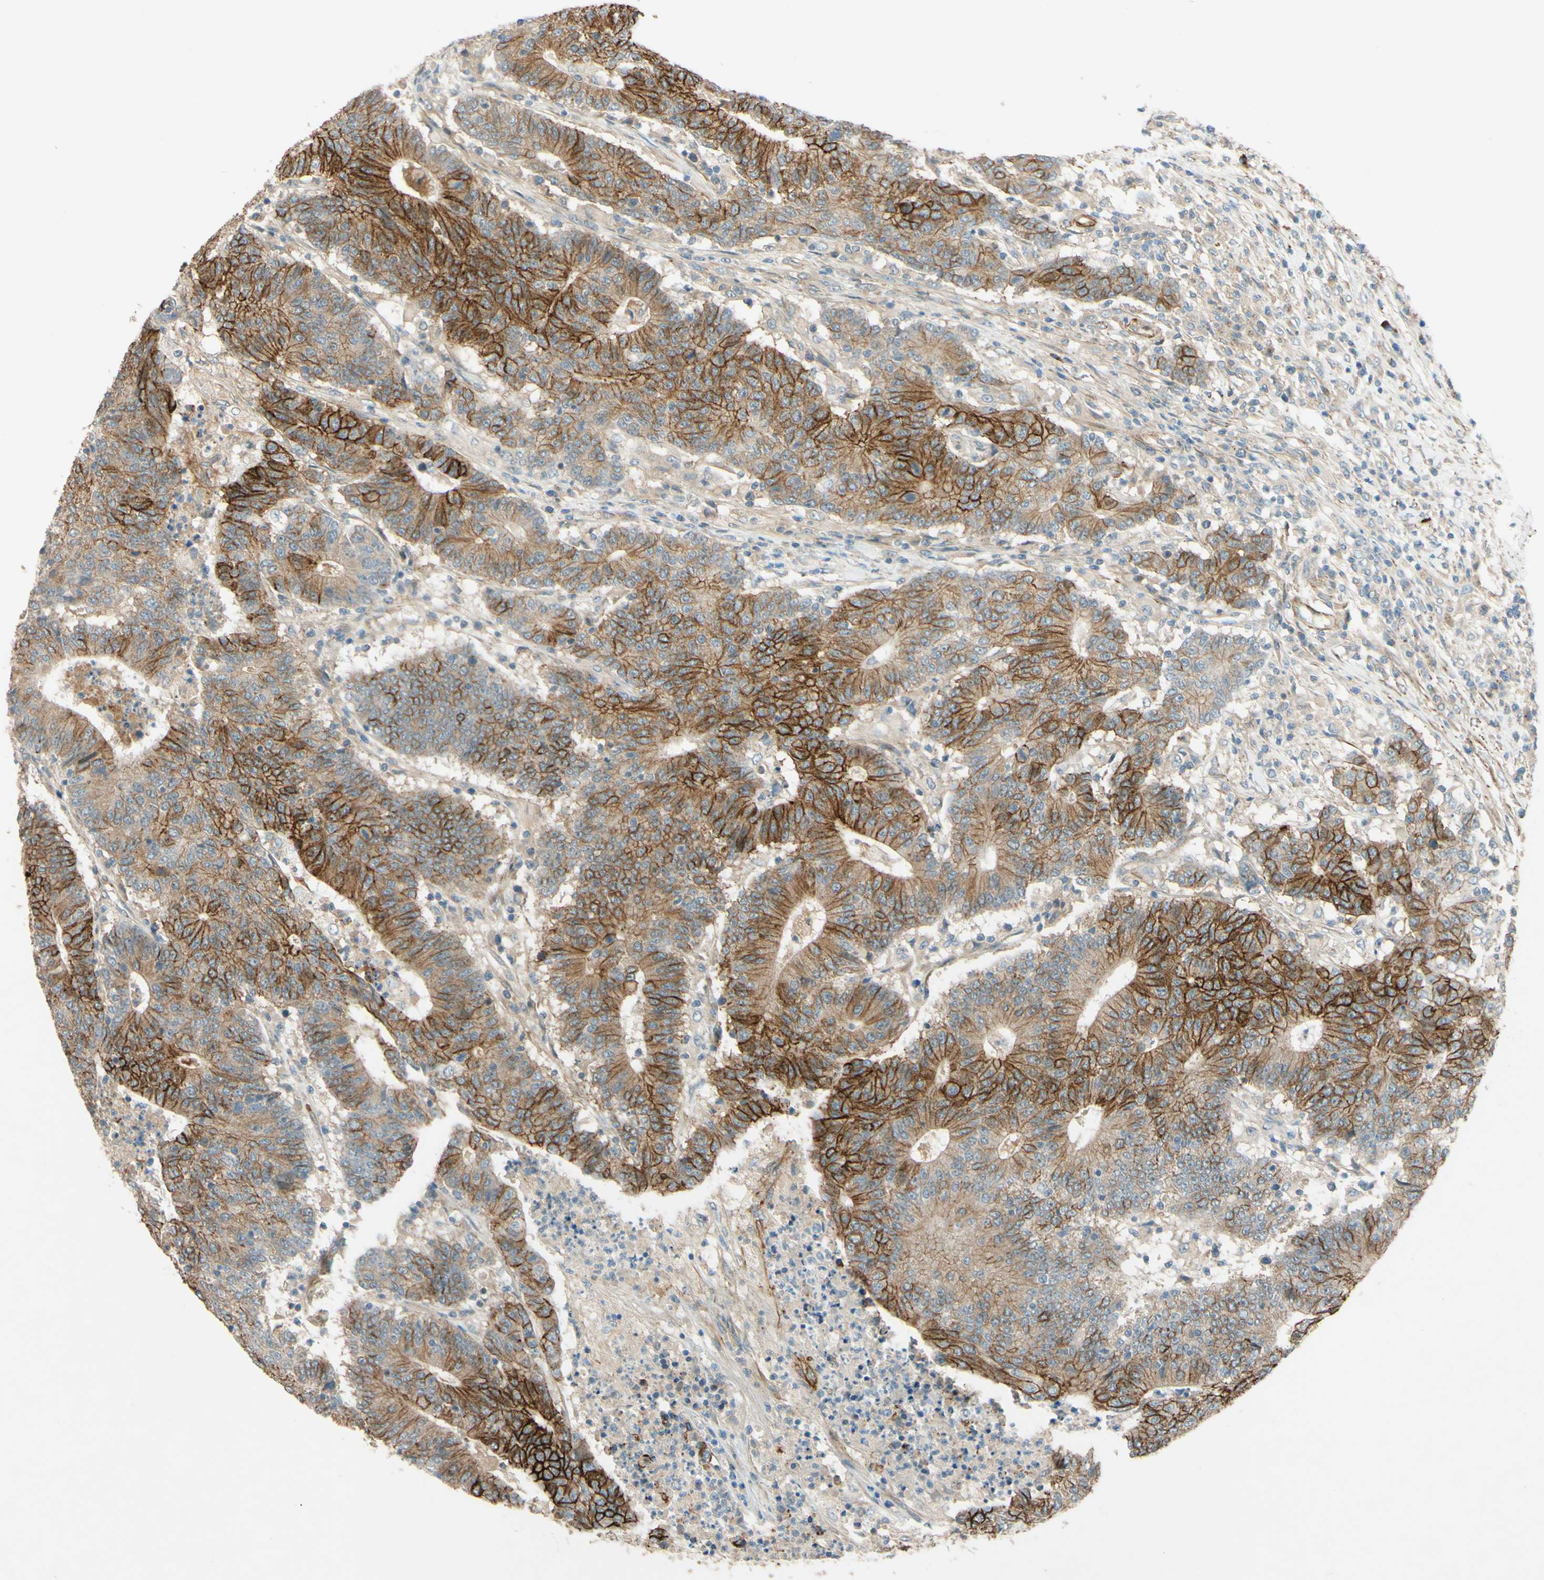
{"staining": {"intensity": "moderate", "quantity": ">75%", "location": "cytoplasmic/membranous"}, "tissue": "colorectal cancer", "cell_type": "Tumor cells", "image_type": "cancer", "snomed": [{"axis": "morphology", "description": "Normal tissue, NOS"}, {"axis": "morphology", "description": "Adenocarcinoma, NOS"}, {"axis": "topography", "description": "Colon"}], "caption": "IHC histopathology image of adenocarcinoma (colorectal) stained for a protein (brown), which demonstrates medium levels of moderate cytoplasmic/membranous positivity in approximately >75% of tumor cells.", "gene": "ADAM17", "patient": {"sex": "female", "age": 75}}